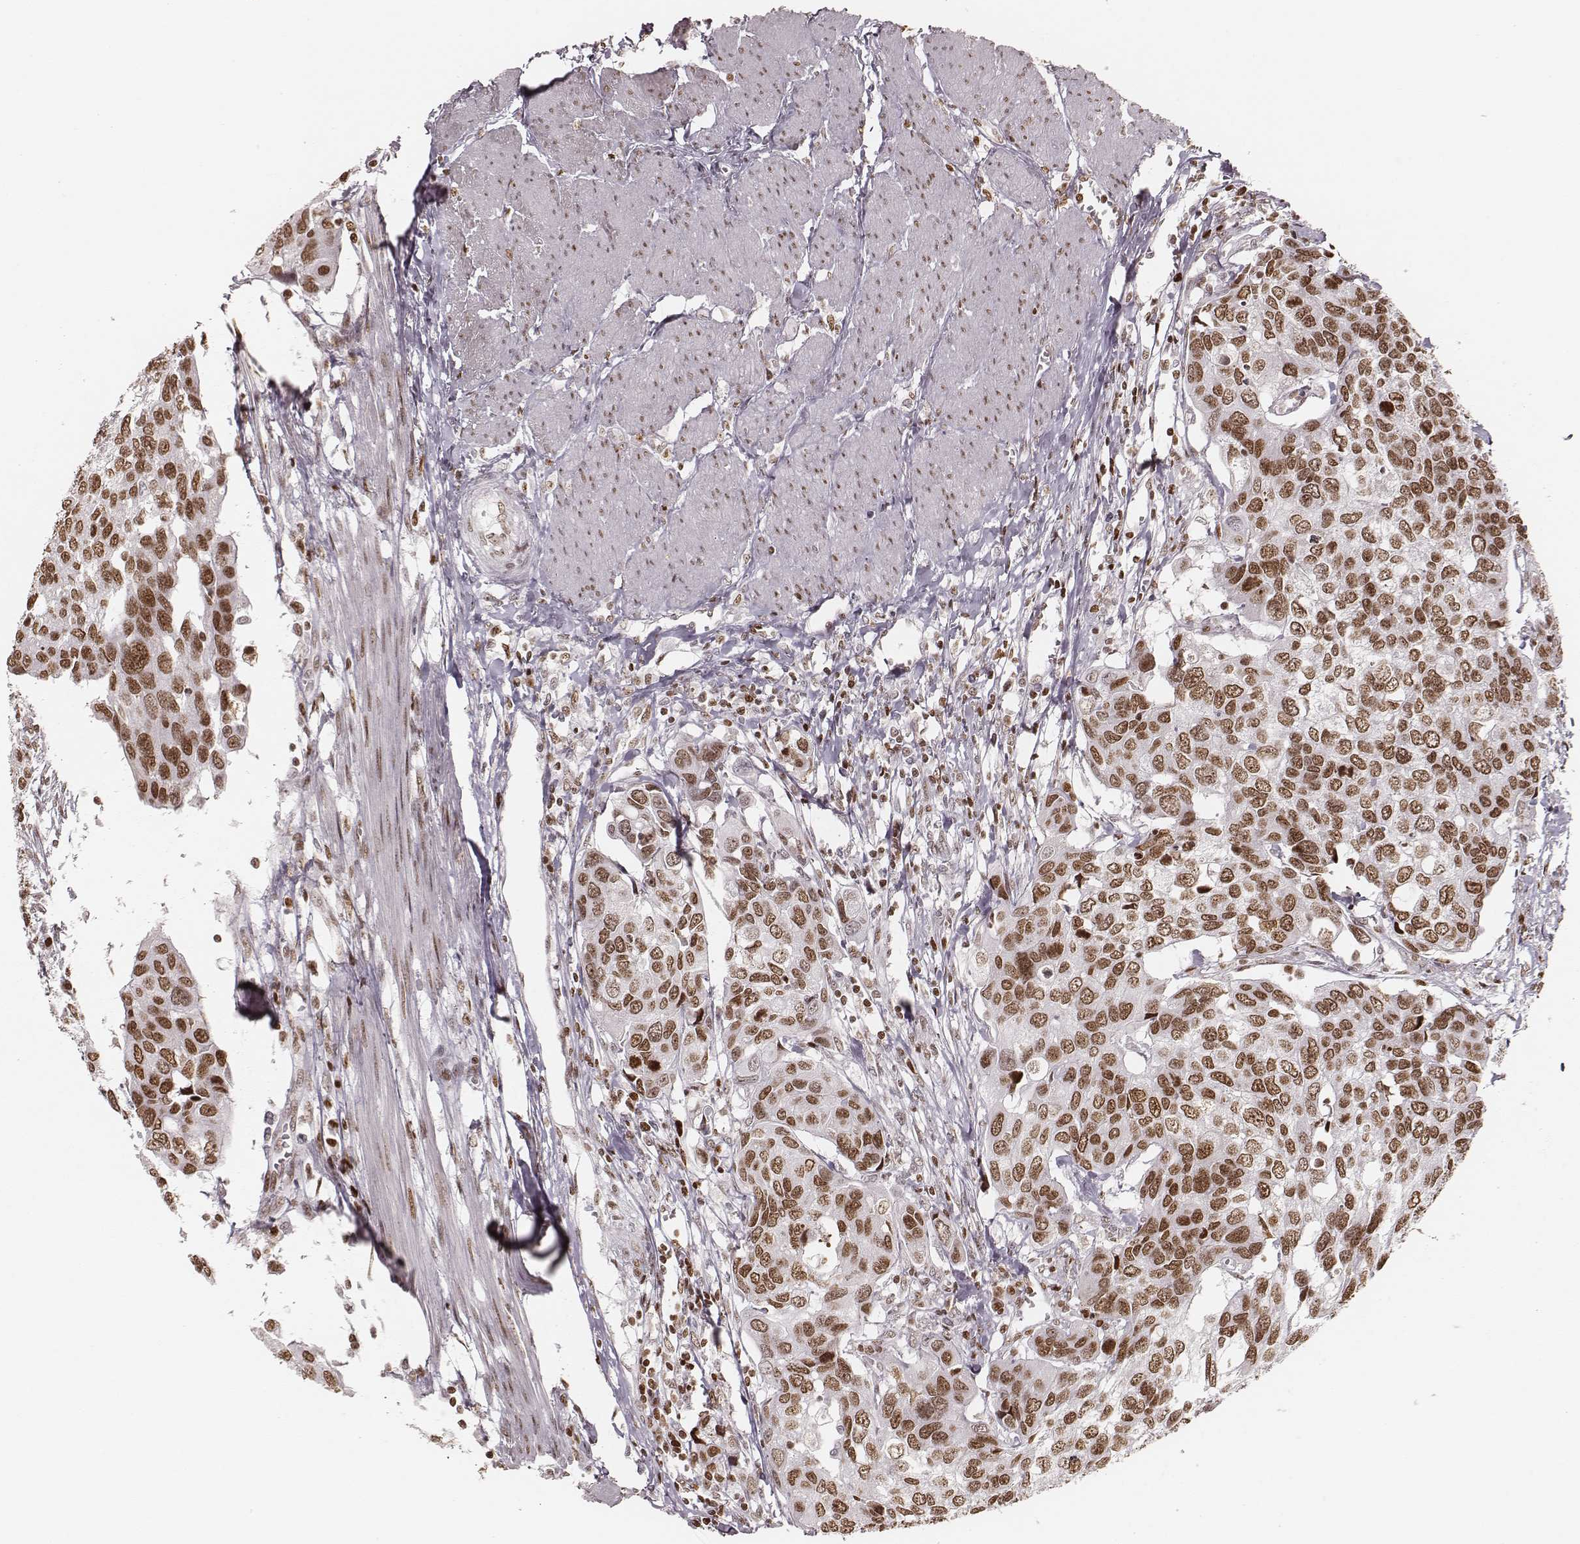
{"staining": {"intensity": "moderate", "quantity": ">75%", "location": "nuclear"}, "tissue": "urothelial cancer", "cell_type": "Tumor cells", "image_type": "cancer", "snomed": [{"axis": "morphology", "description": "Urothelial carcinoma, High grade"}, {"axis": "topography", "description": "Urinary bladder"}], "caption": "A histopathology image showing moderate nuclear positivity in about >75% of tumor cells in high-grade urothelial carcinoma, as visualized by brown immunohistochemical staining.", "gene": "PARP1", "patient": {"sex": "male", "age": 60}}